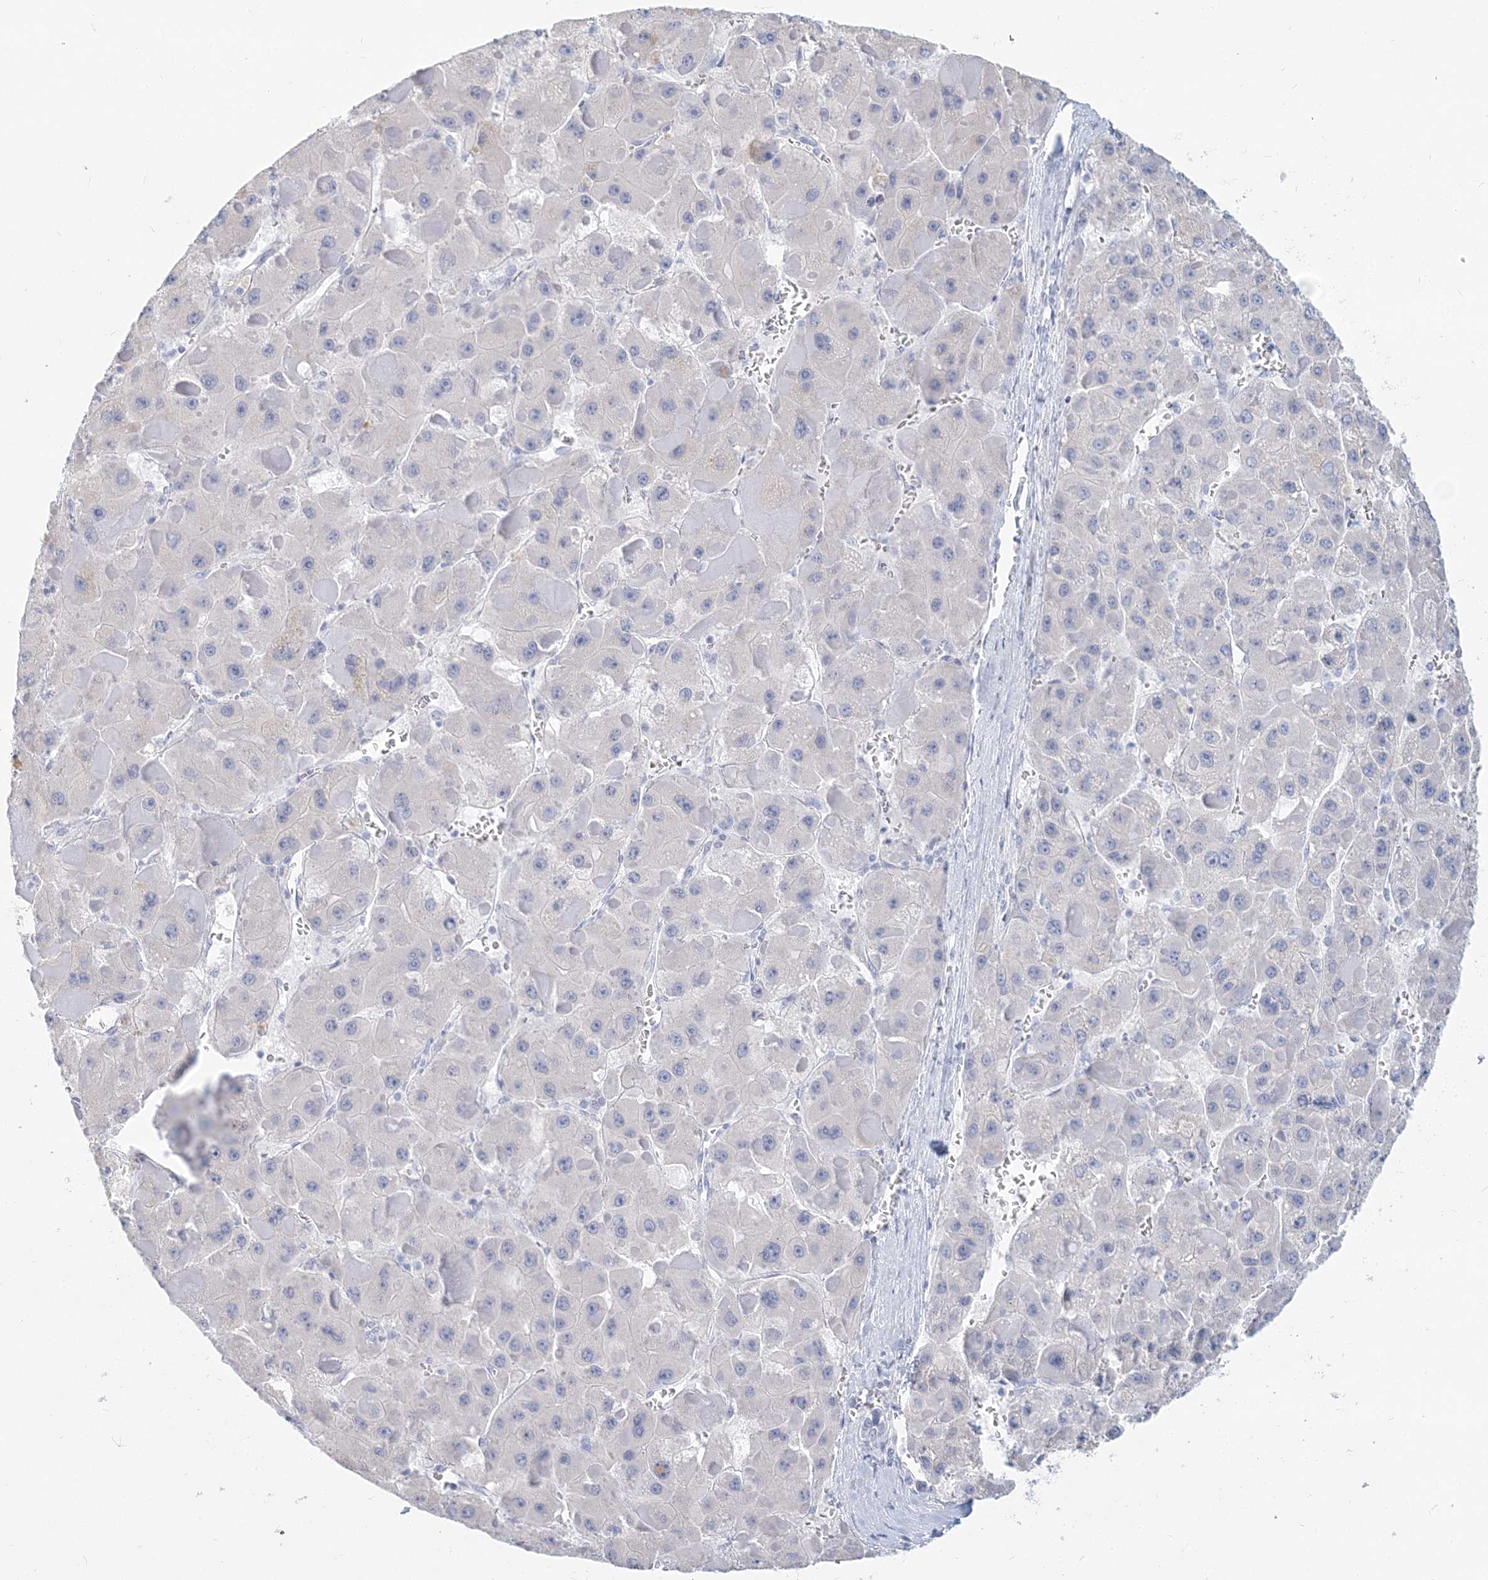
{"staining": {"intensity": "negative", "quantity": "none", "location": "none"}, "tissue": "liver cancer", "cell_type": "Tumor cells", "image_type": "cancer", "snomed": [{"axis": "morphology", "description": "Carcinoma, Hepatocellular, NOS"}, {"axis": "topography", "description": "Liver"}], "caption": "A photomicrograph of liver cancer (hepatocellular carcinoma) stained for a protein demonstrates no brown staining in tumor cells. (Brightfield microscopy of DAB (3,3'-diaminobenzidine) immunohistochemistry (IHC) at high magnification).", "gene": "CSN1S1", "patient": {"sex": "female", "age": 73}}